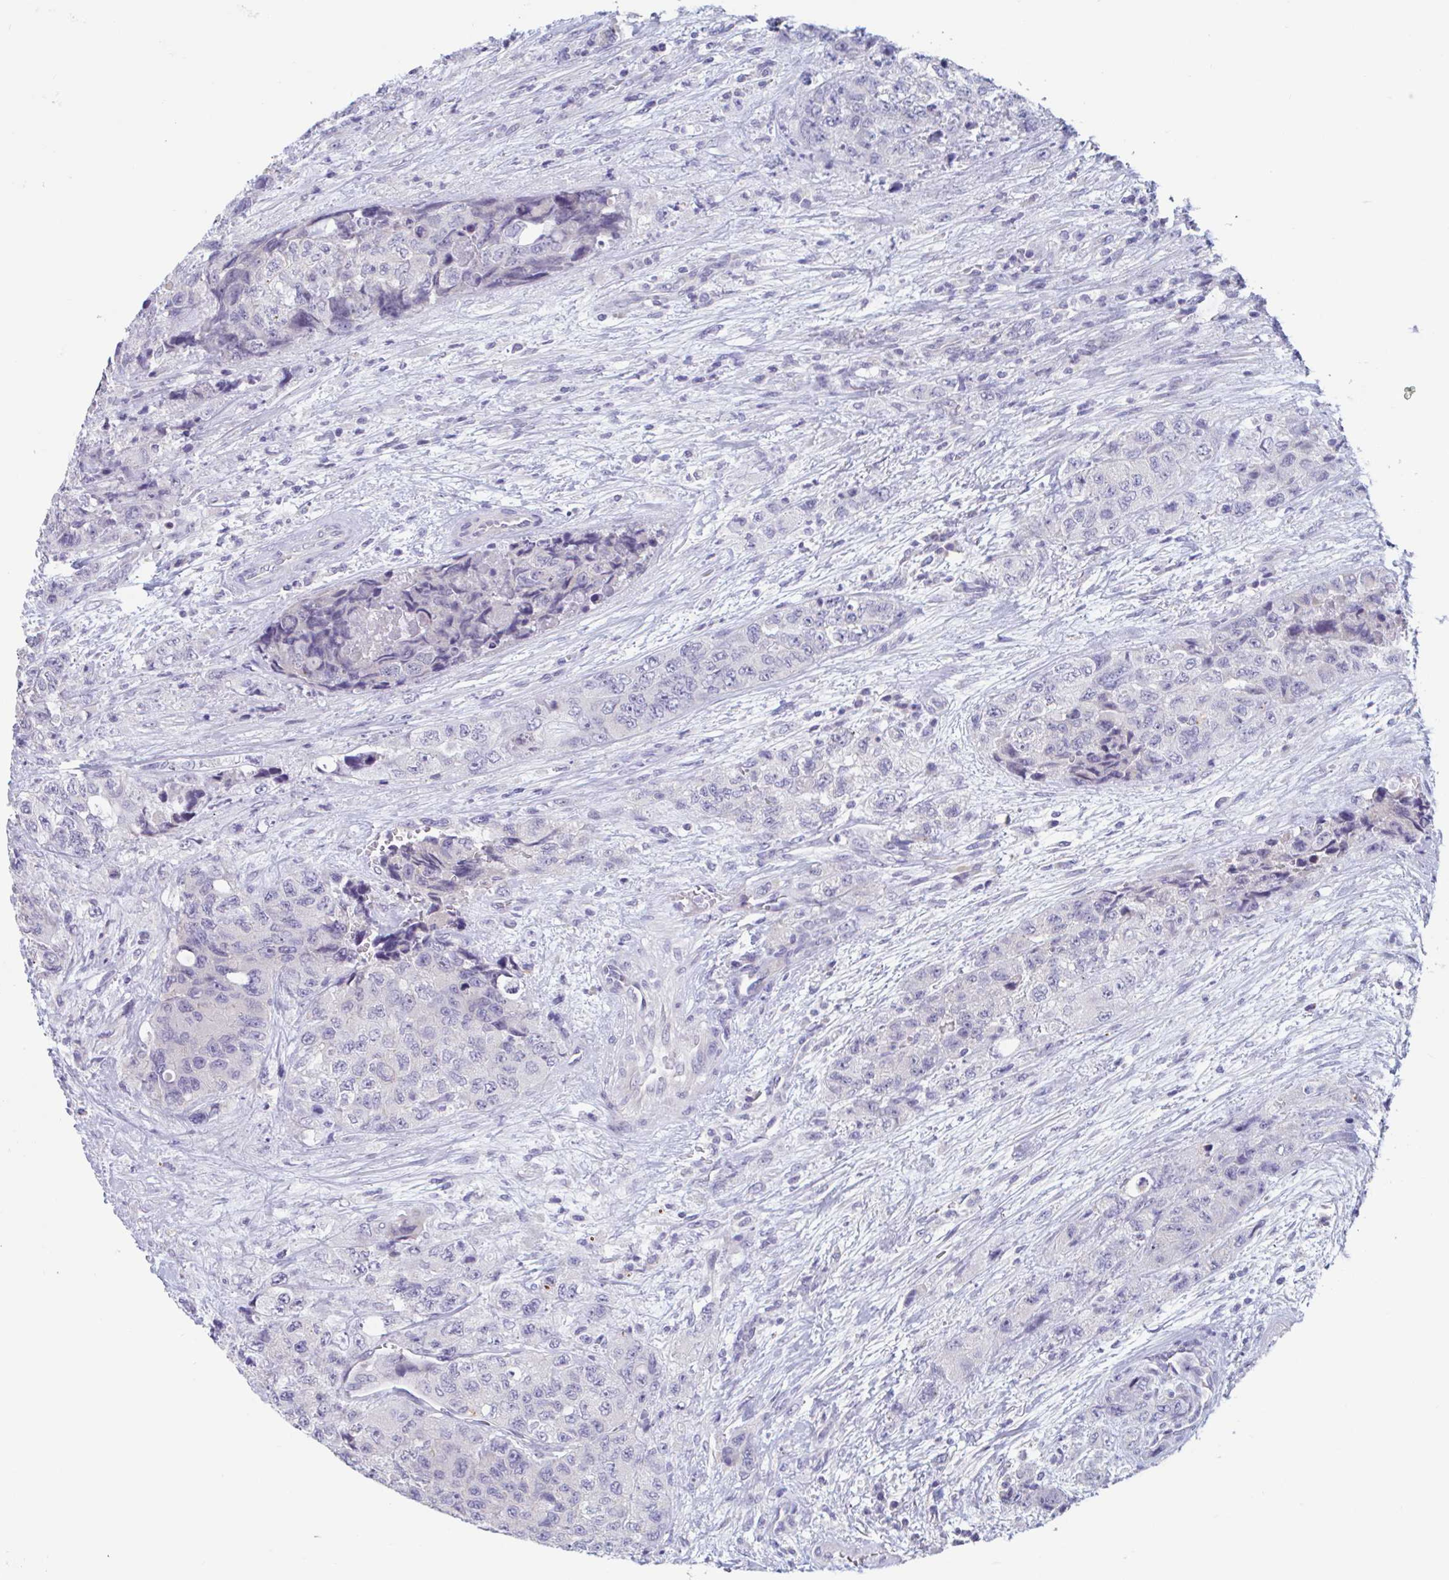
{"staining": {"intensity": "negative", "quantity": "none", "location": "none"}, "tissue": "urothelial cancer", "cell_type": "Tumor cells", "image_type": "cancer", "snomed": [{"axis": "morphology", "description": "Urothelial carcinoma, High grade"}, {"axis": "topography", "description": "Urinary bladder"}], "caption": "High power microscopy micrograph of an immunohistochemistry micrograph of urothelial cancer, revealing no significant positivity in tumor cells. The staining was performed using DAB (3,3'-diaminobenzidine) to visualize the protein expression in brown, while the nuclei were stained in blue with hematoxylin (Magnification: 20x).", "gene": "UNKL", "patient": {"sex": "female", "age": 78}}